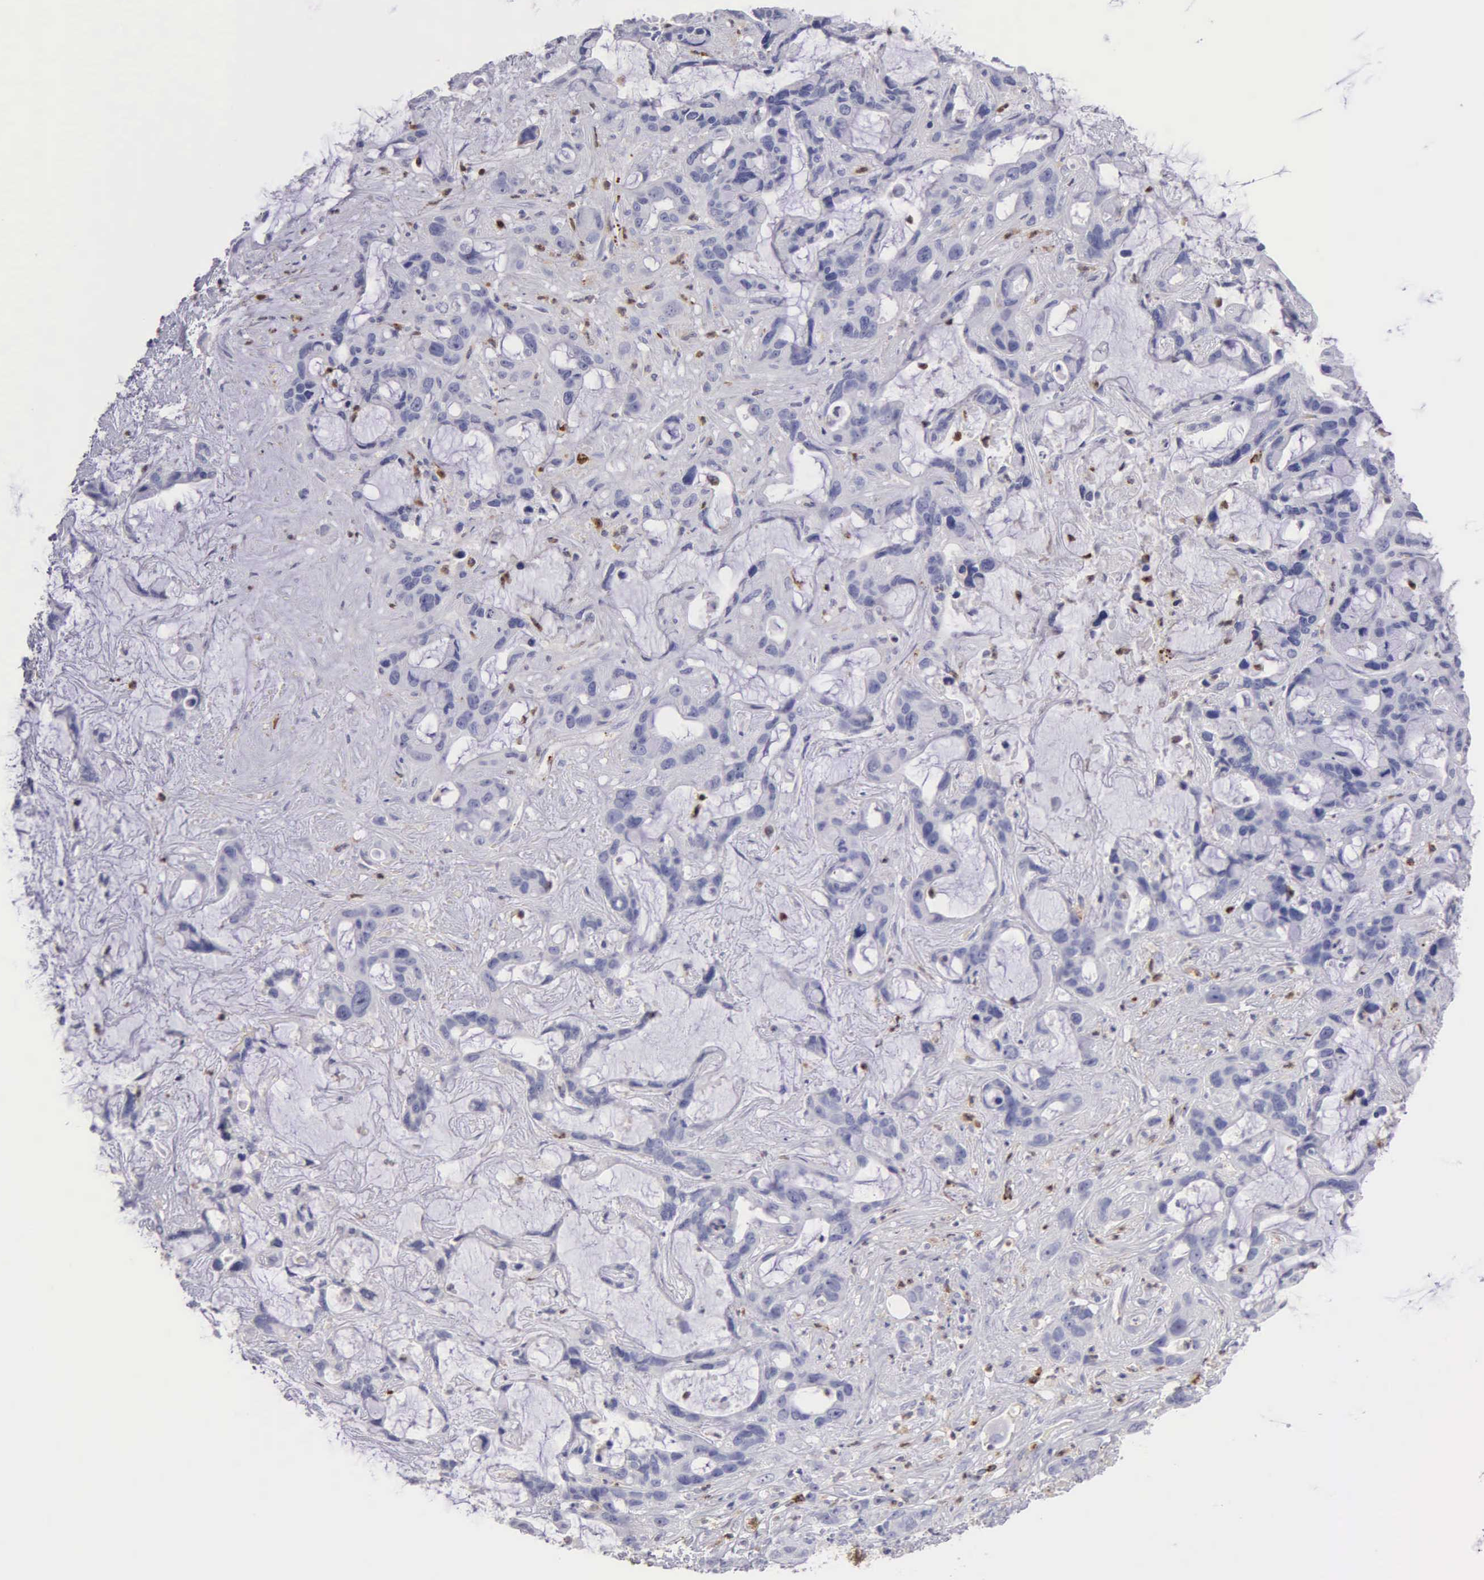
{"staining": {"intensity": "negative", "quantity": "none", "location": "none"}, "tissue": "liver cancer", "cell_type": "Tumor cells", "image_type": "cancer", "snomed": [{"axis": "morphology", "description": "Cholangiocarcinoma"}, {"axis": "topography", "description": "Liver"}], "caption": "An image of liver cancer stained for a protein displays no brown staining in tumor cells. The staining is performed using DAB brown chromogen with nuclei counter-stained in using hematoxylin.", "gene": "SRGN", "patient": {"sex": "female", "age": 65}}